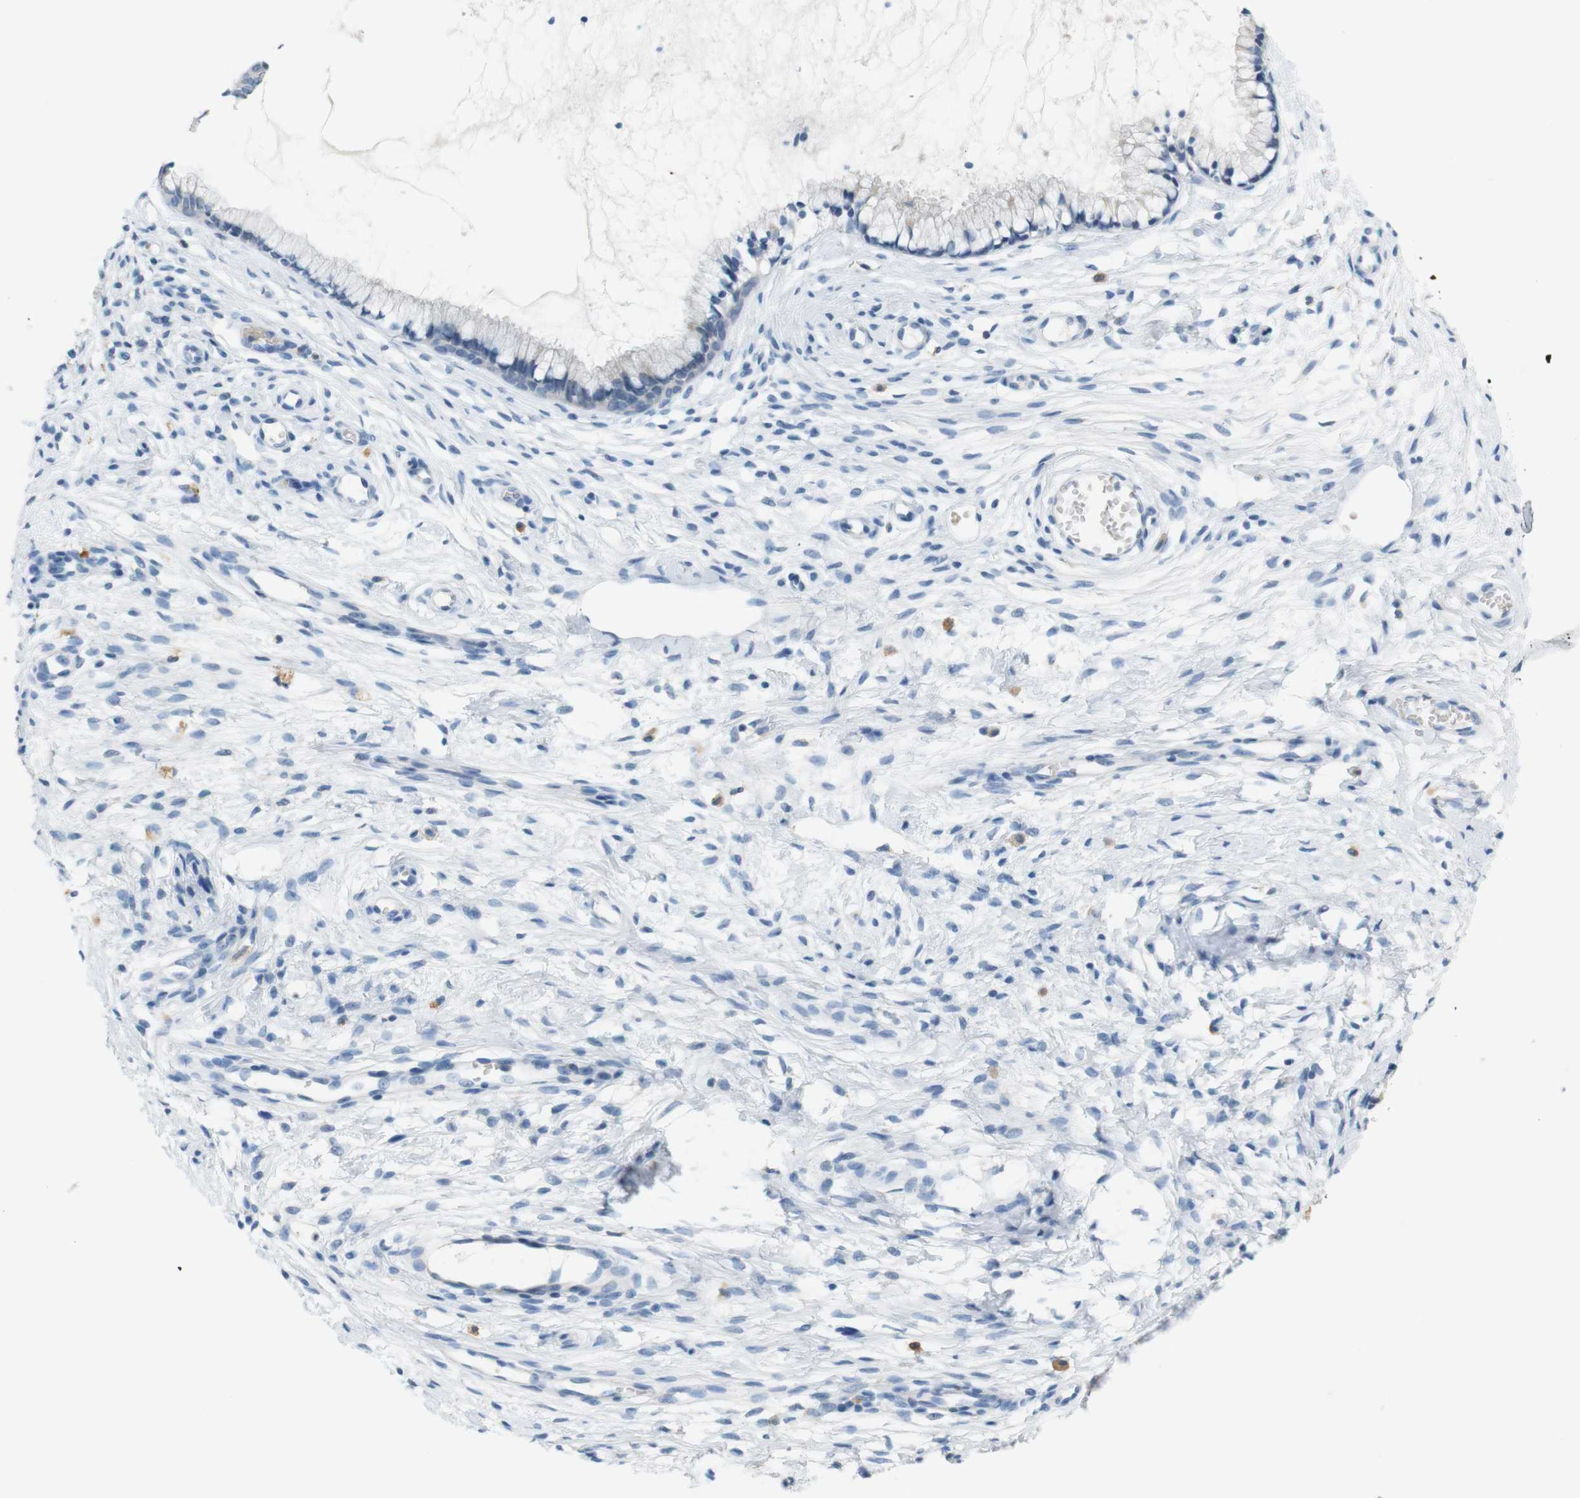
{"staining": {"intensity": "negative", "quantity": "none", "location": "none"}, "tissue": "cervix", "cell_type": "Glandular cells", "image_type": "normal", "snomed": [{"axis": "morphology", "description": "Normal tissue, NOS"}, {"axis": "topography", "description": "Cervix"}], "caption": "Protein analysis of unremarkable cervix displays no significant staining in glandular cells. (Stains: DAB immunohistochemistry with hematoxylin counter stain, Microscopy: brightfield microscopy at high magnification).", "gene": "LRRK2", "patient": {"sex": "female", "age": 65}}